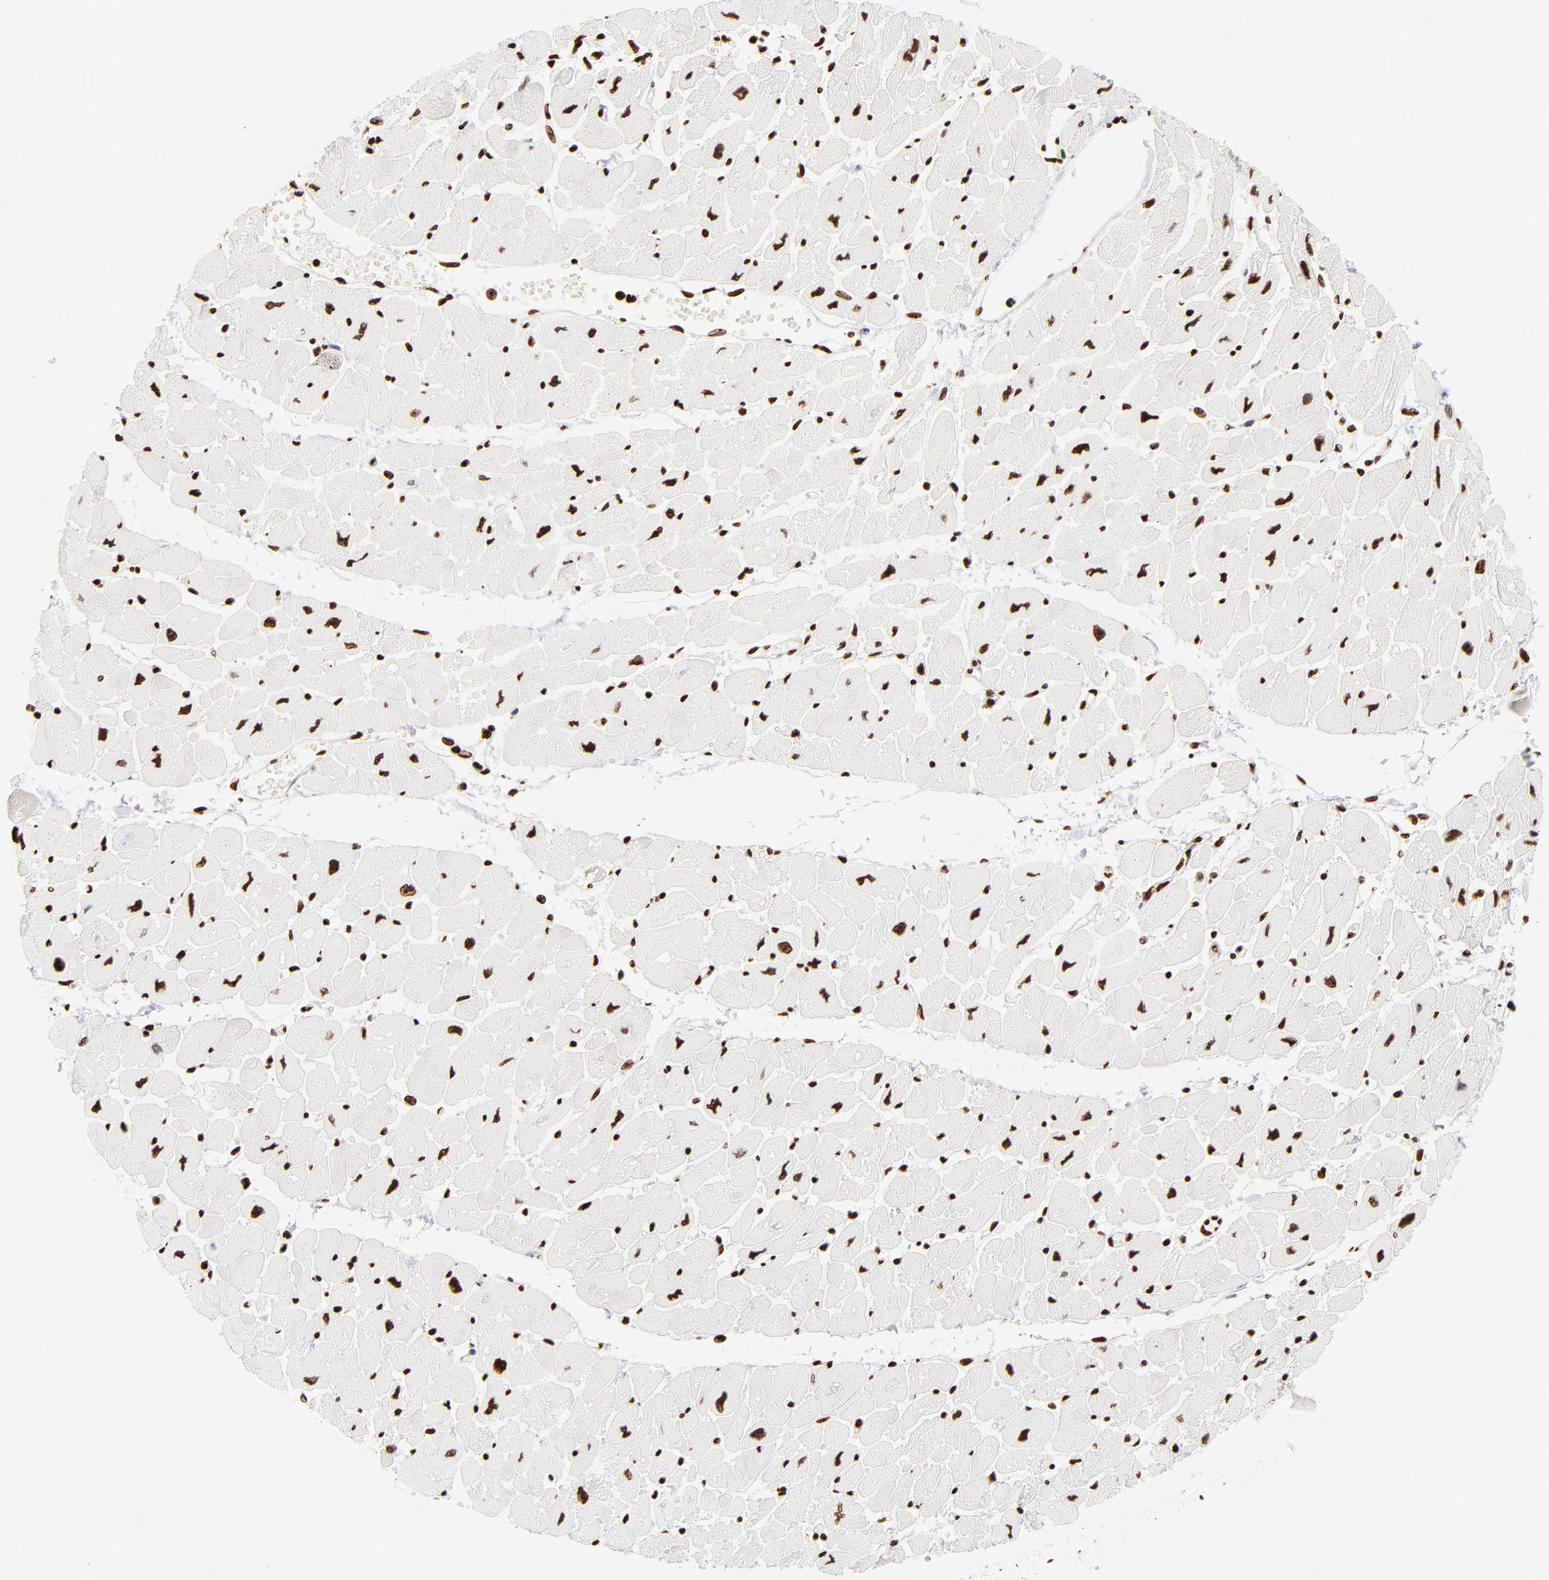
{"staining": {"intensity": "strong", "quantity": ">75%", "location": "nuclear"}, "tissue": "heart muscle", "cell_type": "Cardiomyocytes", "image_type": "normal", "snomed": [{"axis": "morphology", "description": "Normal tissue, NOS"}, {"axis": "topography", "description": "Heart"}], "caption": "High-magnification brightfield microscopy of benign heart muscle stained with DAB (3,3'-diaminobenzidine) (brown) and counterstained with hematoxylin (blue). cardiomyocytes exhibit strong nuclear expression is identified in approximately>75% of cells. (Brightfield microscopy of DAB IHC at high magnification).", "gene": "RTL4", "patient": {"sex": "female", "age": 54}}